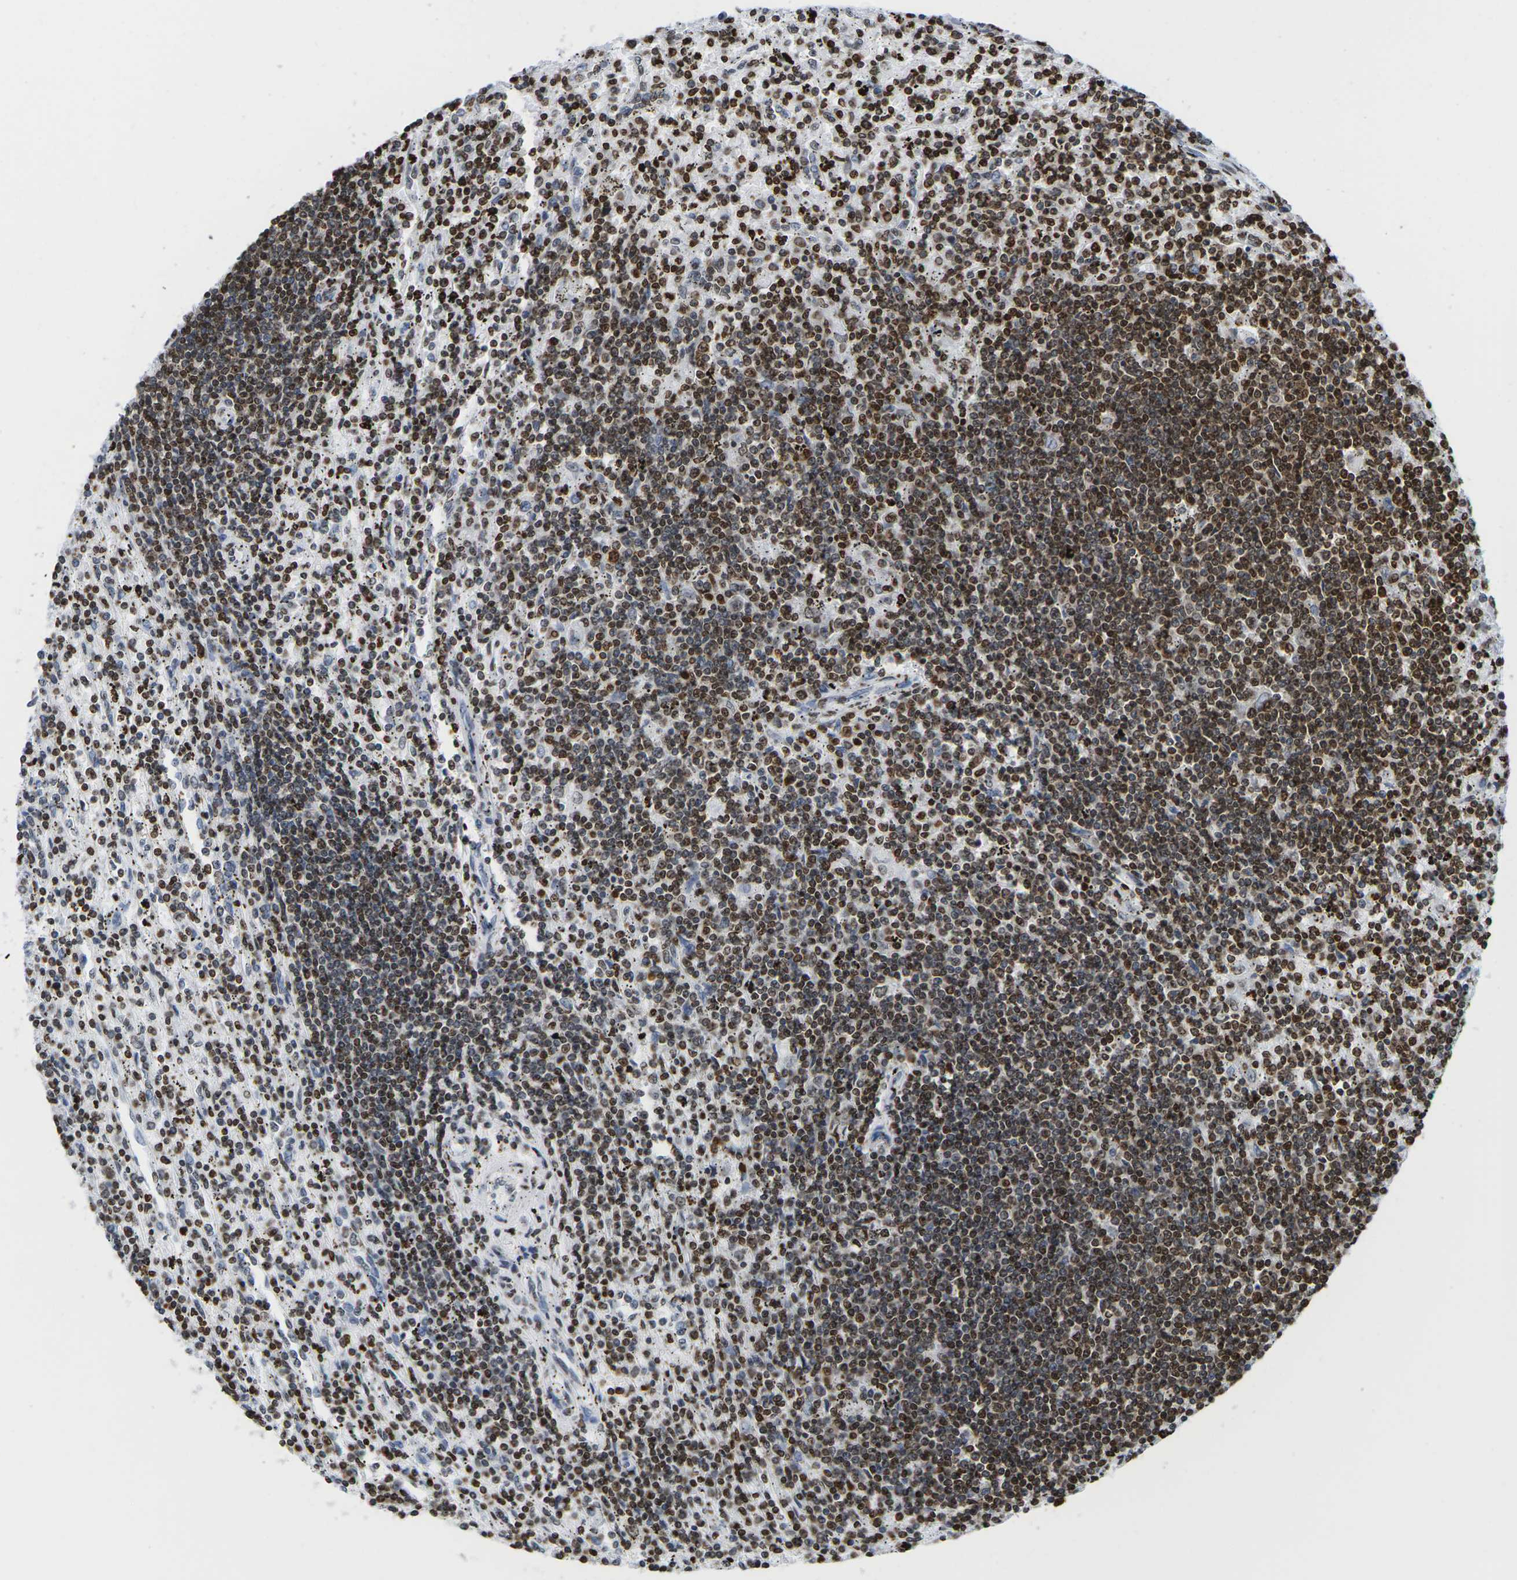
{"staining": {"intensity": "strong", "quantity": ">75%", "location": "cytoplasmic/membranous,nuclear"}, "tissue": "lymphoma", "cell_type": "Tumor cells", "image_type": "cancer", "snomed": [{"axis": "morphology", "description": "Malignant lymphoma, non-Hodgkin's type, Low grade"}, {"axis": "topography", "description": "Spleen"}], "caption": "High-magnification brightfield microscopy of lymphoma stained with DAB (brown) and counterstained with hematoxylin (blue). tumor cells exhibit strong cytoplasmic/membranous and nuclear positivity is seen in approximately>75% of cells. The staining is performed using DAB brown chromogen to label protein expression. The nuclei are counter-stained blue using hematoxylin.", "gene": "H2AC21", "patient": {"sex": "male", "age": 76}}